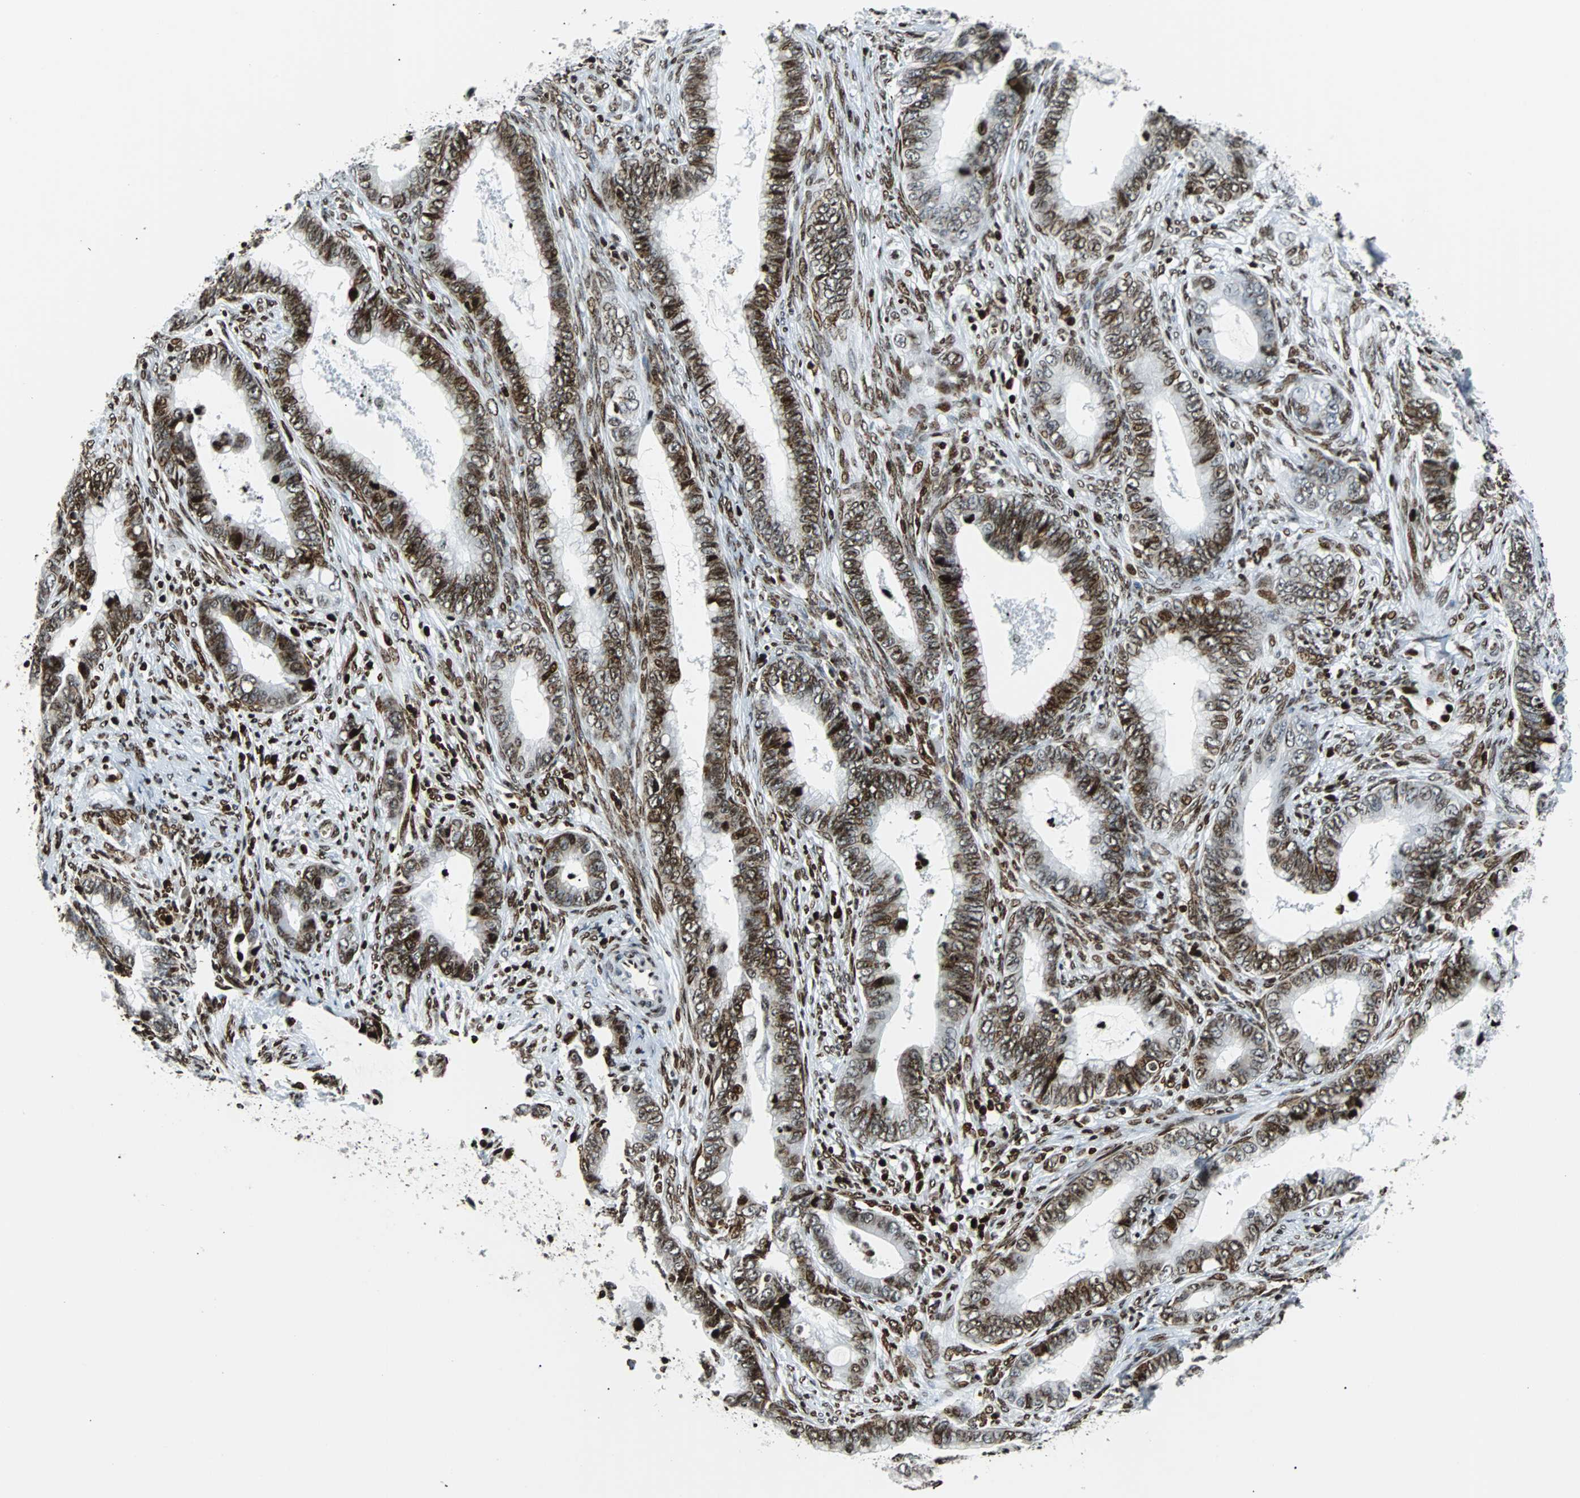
{"staining": {"intensity": "strong", "quantity": ">75%", "location": "nuclear"}, "tissue": "cervical cancer", "cell_type": "Tumor cells", "image_type": "cancer", "snomed": [{"axis": "morphology", "description": "Adenocarcinoma, NOS"}, {"axis": "topography", "description": "Cervix"}], "caption": "Immunohistochemistry (IHC) photomicrograph of neoplastic tissue: adenocarcinoma (cervical) stained using IHC reveals high levels of strong protein expression localized specifically in the nuclear of tumor cells, appearing as a nuclear brown color.", "gene": "ZNF131", "patient": {"sex": "female", "age": 44}}